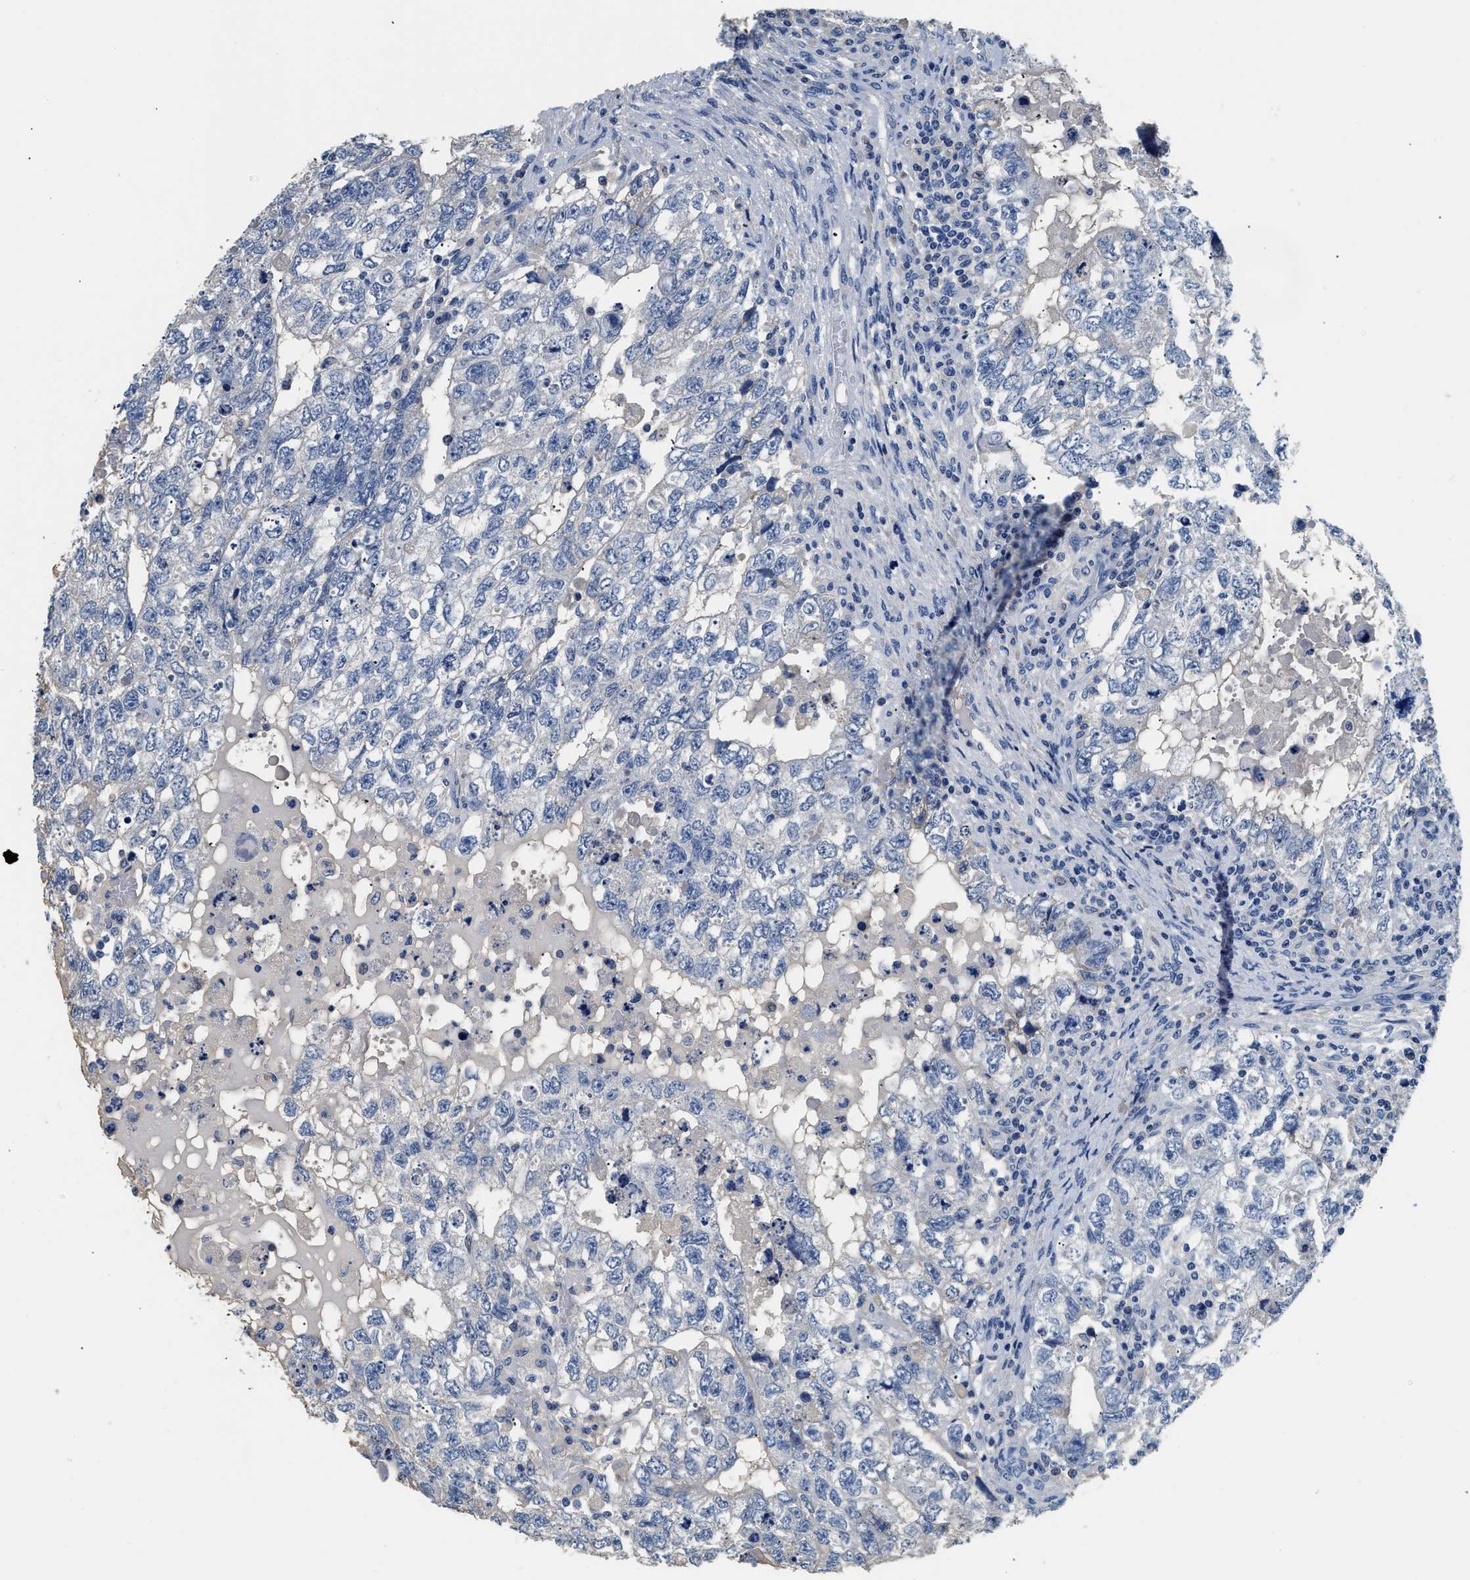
{"staining": {"intensity": "negative", "quantity": "none", "location": "none"}, "tissue": "testis cancer", "cell_type": "Tumor cells", "image_type": "cancer", "snomed": [{"axis": "morphology", "description": "Carcinoma, Embryonal, NOS"}, {"axis": "topography", "description": "Testis"}], "caption": "Tumor cells are negative for protein expression in human testis embryonal carcinoma.", "gene": "PCK2", "patient": {"sex": "male", "age": 36}}